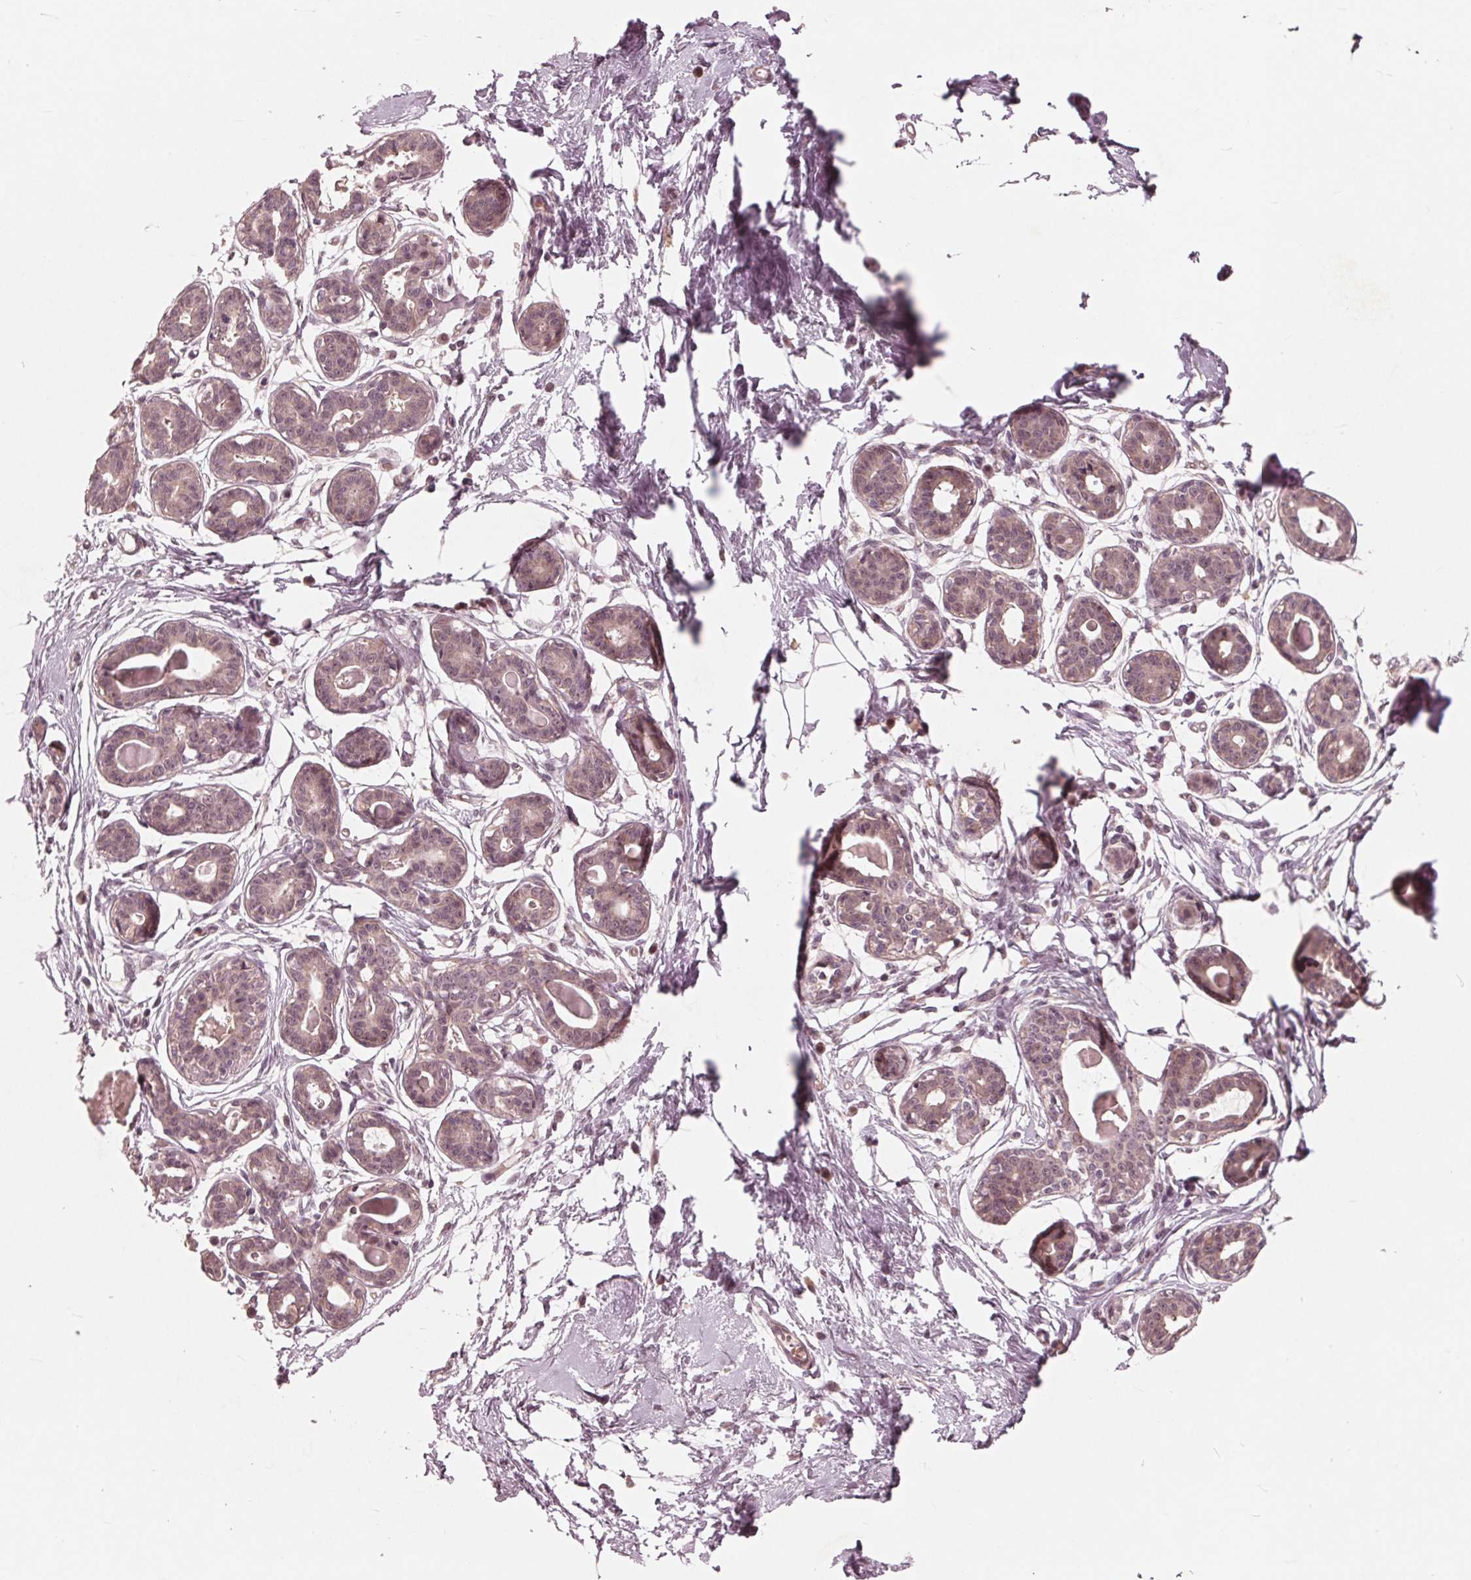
{"staining": {"intensity": "negative", "quantity": "none", "location": "none"}, "tissue": "breast", "cell_type": "Adipocytes", "image_type": "normal", "snomed": [{"axis": "morphology", "description": "Normal tissue, NOS"}, {"axis": "topography", "description": "Breast"}], "caption": "Protein analysis of benign breast demonstrates no significant expression in adipocytes. Brightfield microscopy of immunohistochemistry stained with DAB (3,3'-diaminobenzidine) (brown) and hematoxylin (blue), captured at high magnification.", "gene": "UBALD1", "patient": {"sex": "female", "age": 45}}